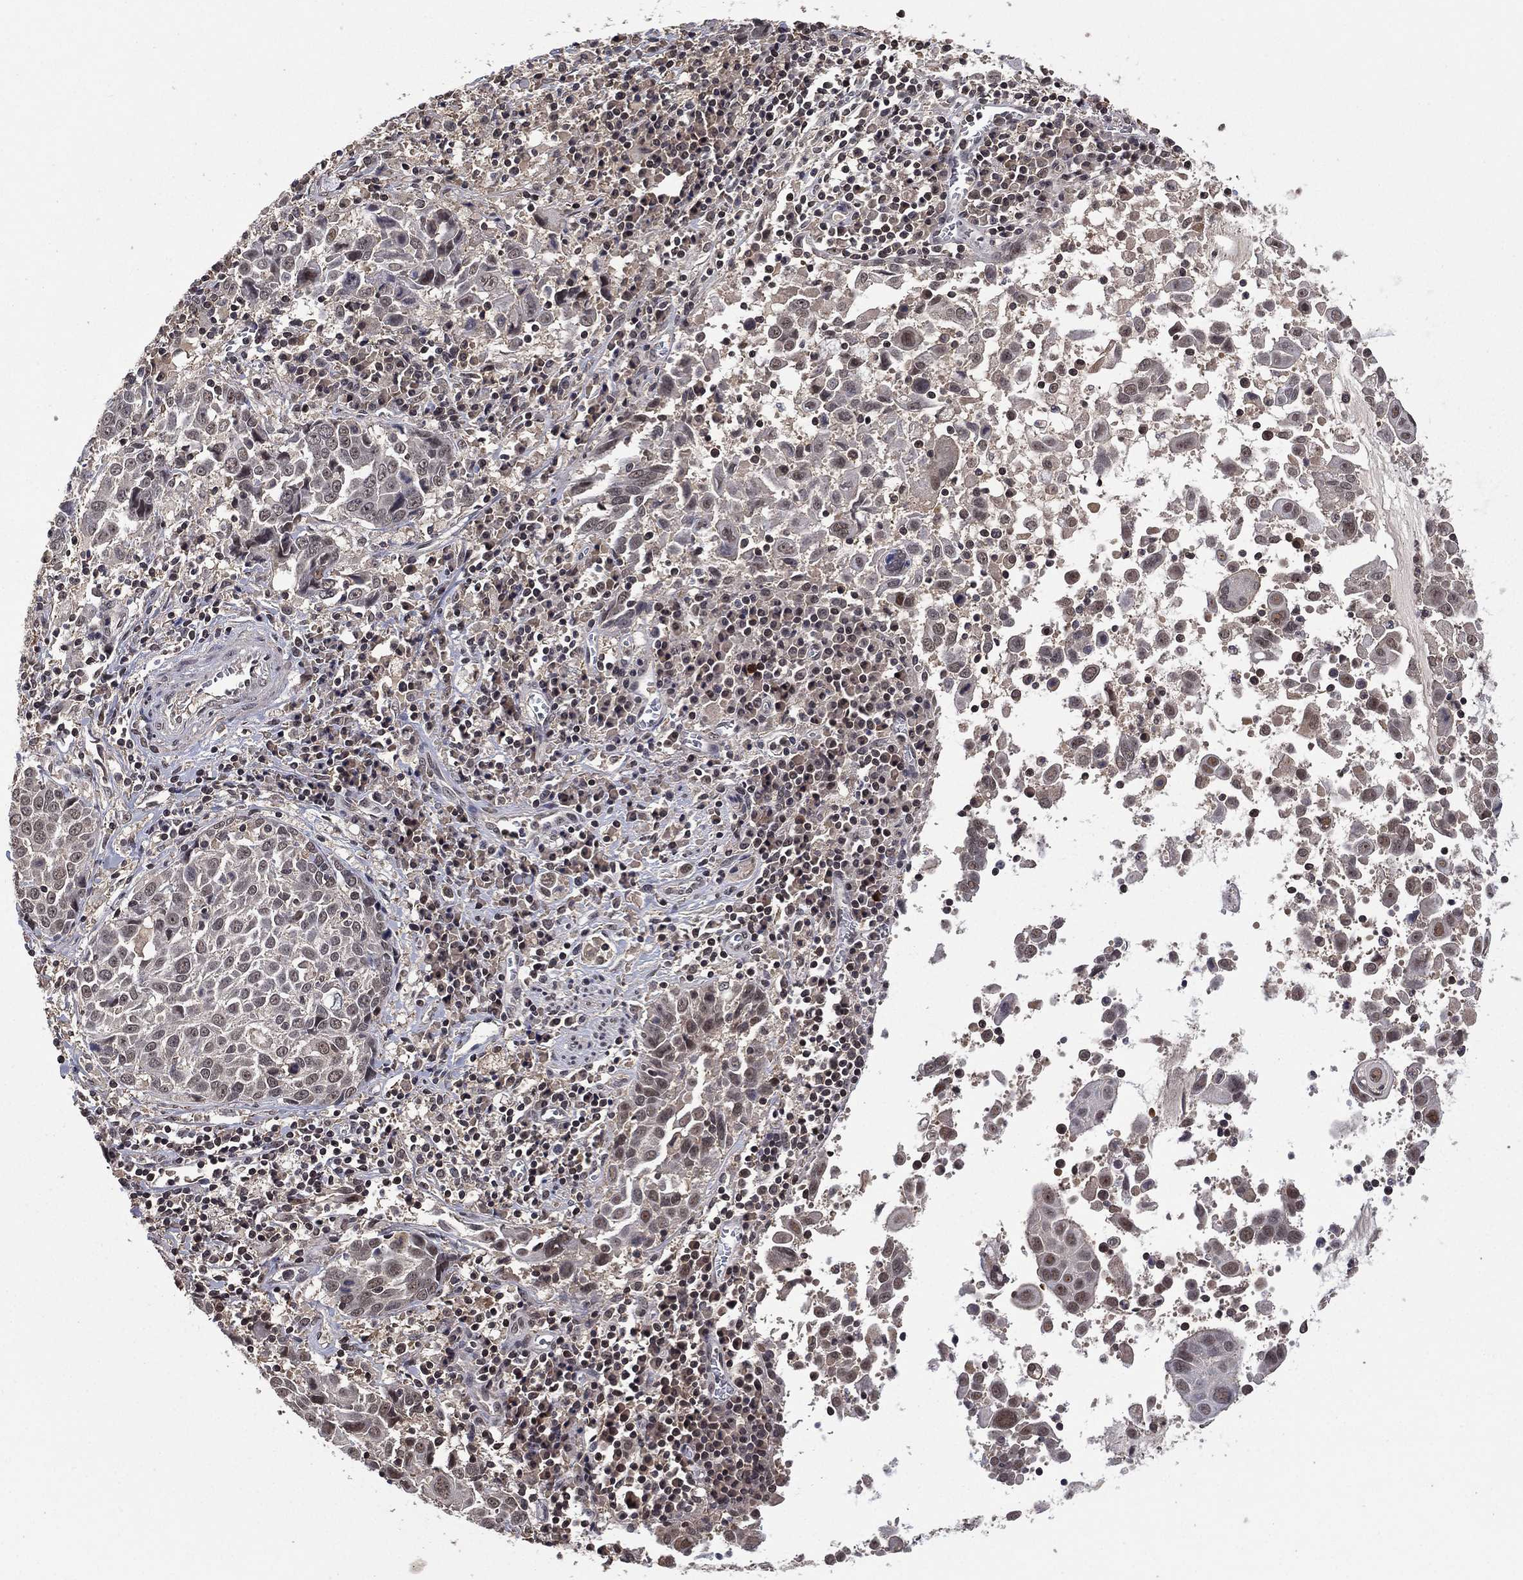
{"staining": {"intensity": "negative", "quantity": "none", "location": "none"}, "tissue": "lung cancer", "cell_type": "Tumor cells", "image_type": "cancer", "snomed": [{"axis": "morphology", "description": "Squamous cell carcinoma, NOS"}, {"axis": "topography", "description": "Lung"}], "caption": "Protein analysis of lung cancer (squamous cell carcinoma) exhibits no significant positivity in tumor cells.", "gene": "NELFCD", "patient": {"sex": "male", "age": 57}}